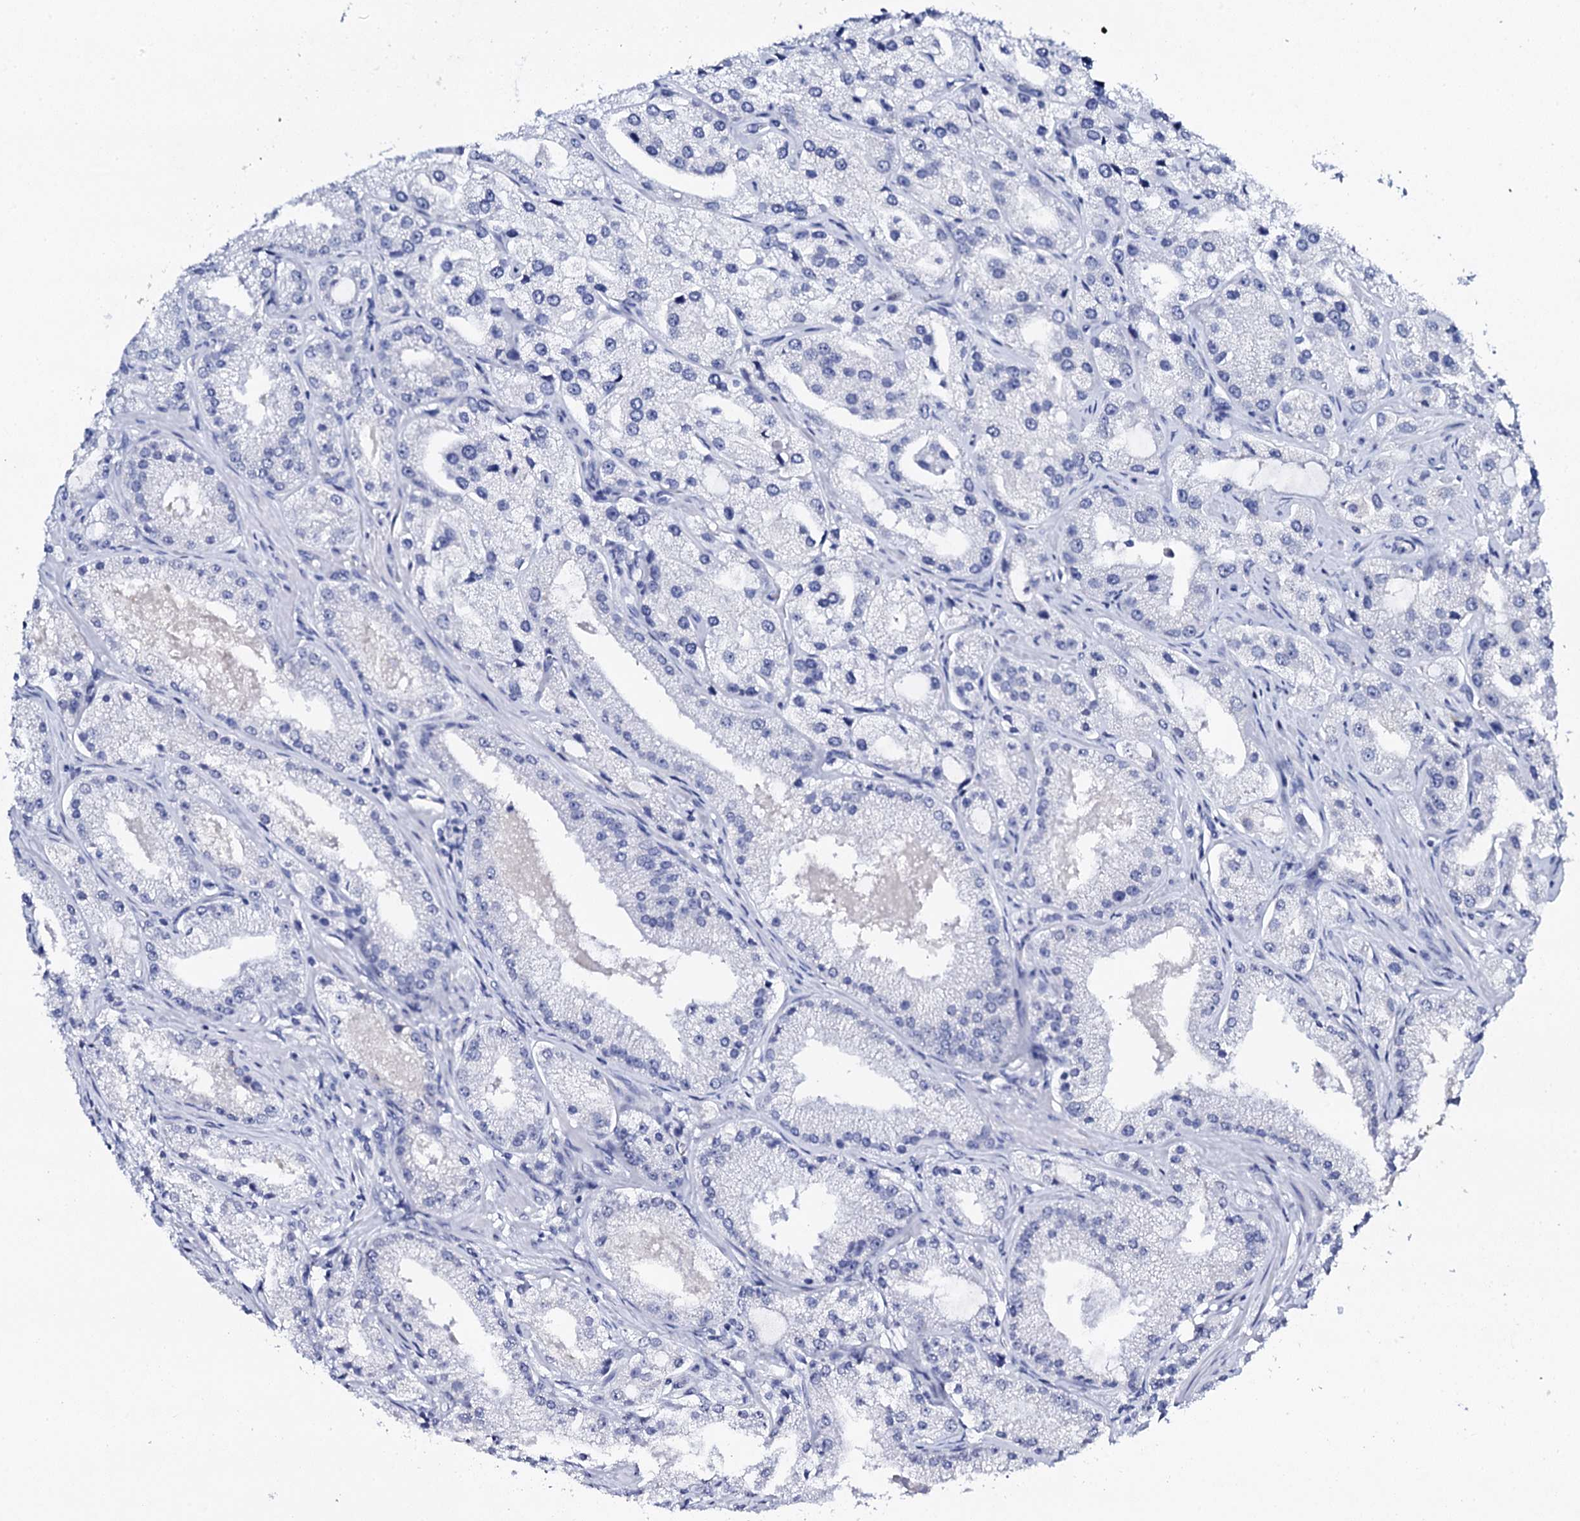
{"staining": {"intensity": "negative", "quantity": "none", "location": "none"}, "tissue": "prostate cancer", "cell_type": "Tumor cells", "image_type": "cancer", "snomed": [{"axis": "morphology", "description": "Adenocarcinoma, Low grade"}, {"axis": "topography", "description": "Prostate"}], "caption": "A histopathology image of prostate cancer stained for a protein displays no brown staining in tumor cells. Nuclei are stained in blue.", "gene": "FBXL16", "patient": {"sex": "male", "age": 69}}